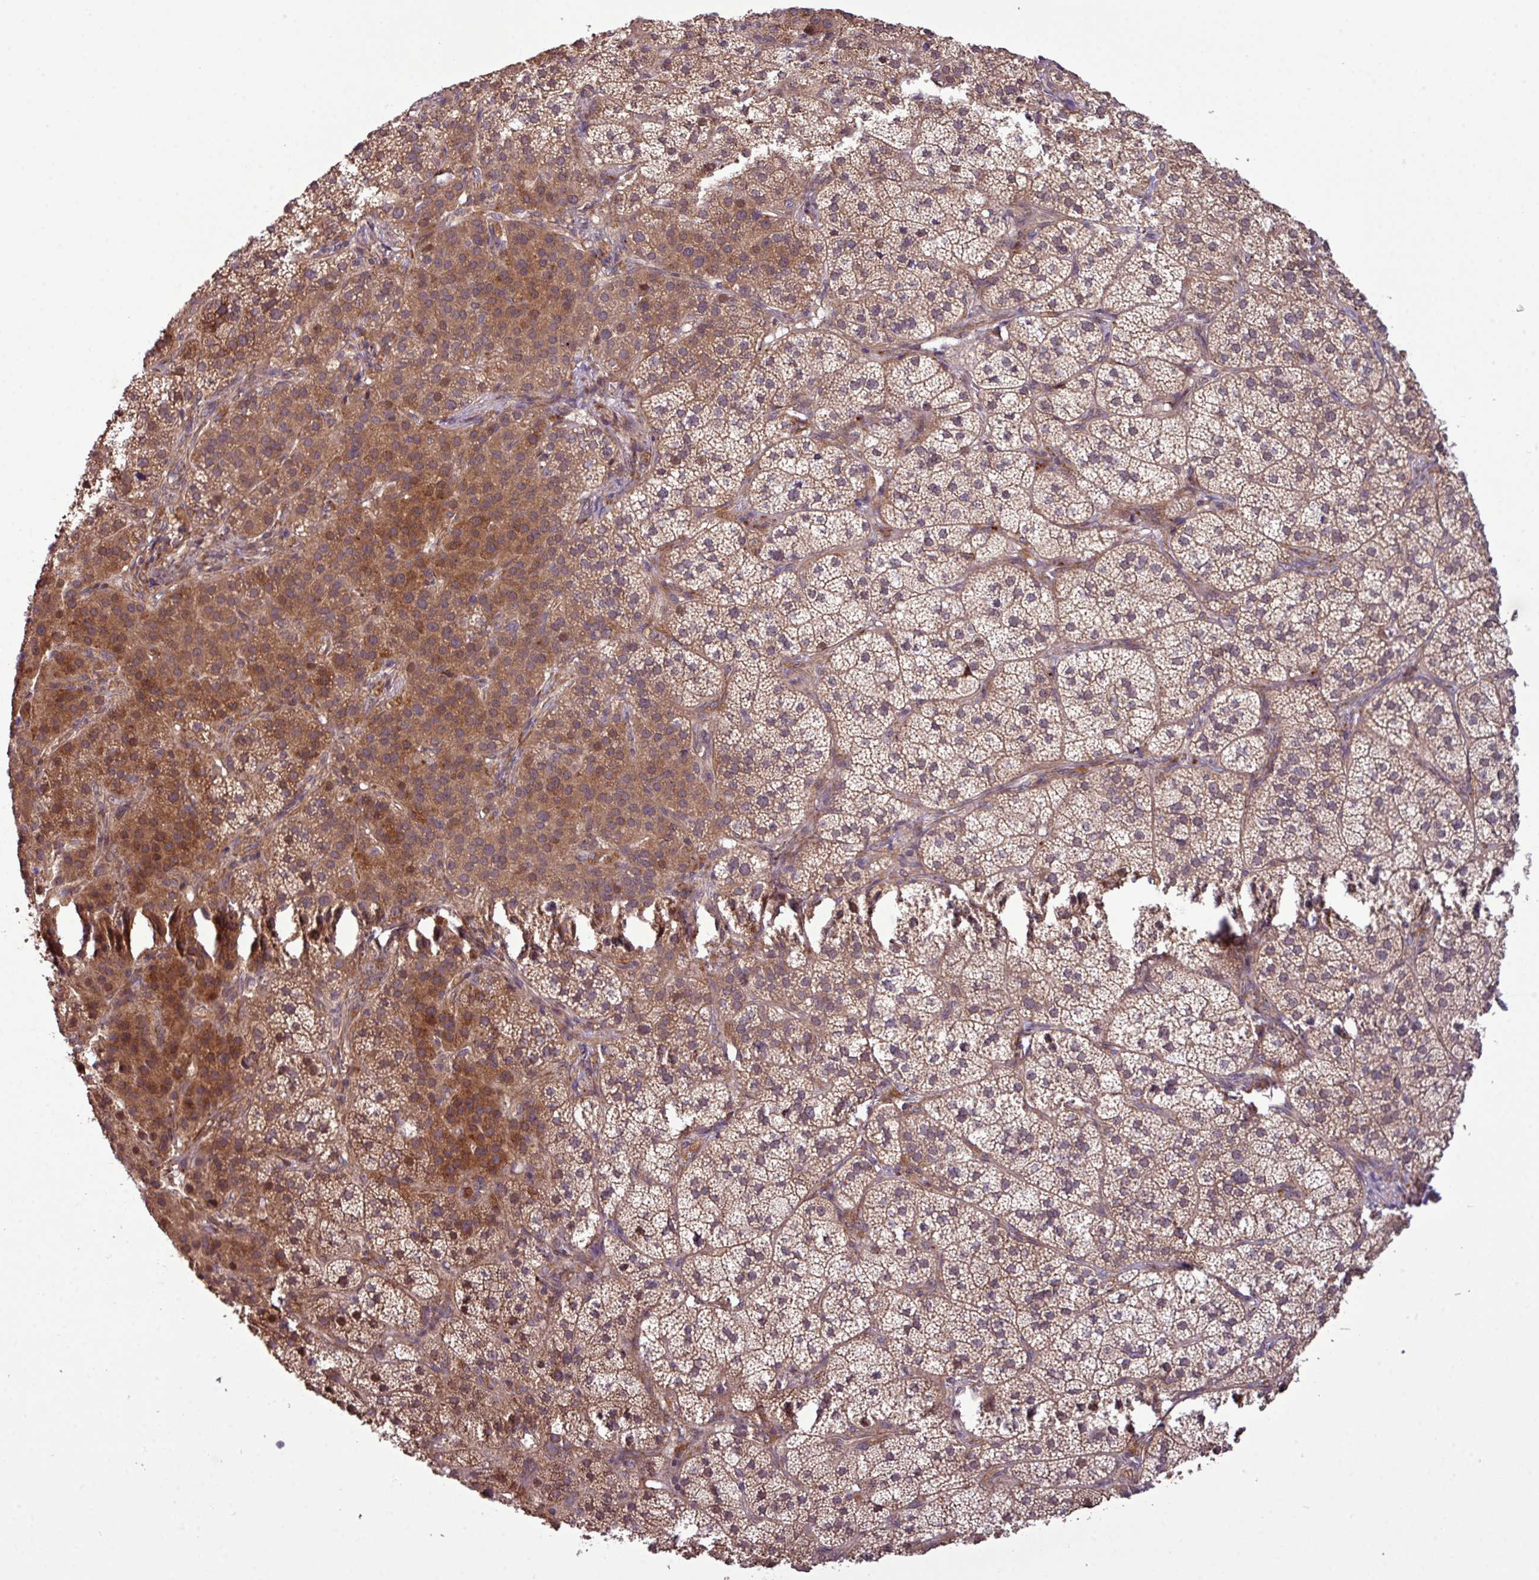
{"staining": {"intensity": "strong", "quantity": "25%-75%", "location": "cytoplasmic/membranous"}, "tissue": "adrenal gland", "cell_type": "Glandular cells", "image_type": "normal", "snomed": [{"axis": "morphology", "description": "Normal tissue, NOS"}, {"axis": "topography", "description": "Adrenal gland"}], "caption": "Adrenal gland stained for a protein reveals strong cytoplasmic/membranous positivity in glandular cells. (DAB IHC, brown staining for protein, blue staining for nuclei).", "gene": "XIAP", "patient": {"sex": "female", "age": 58}}